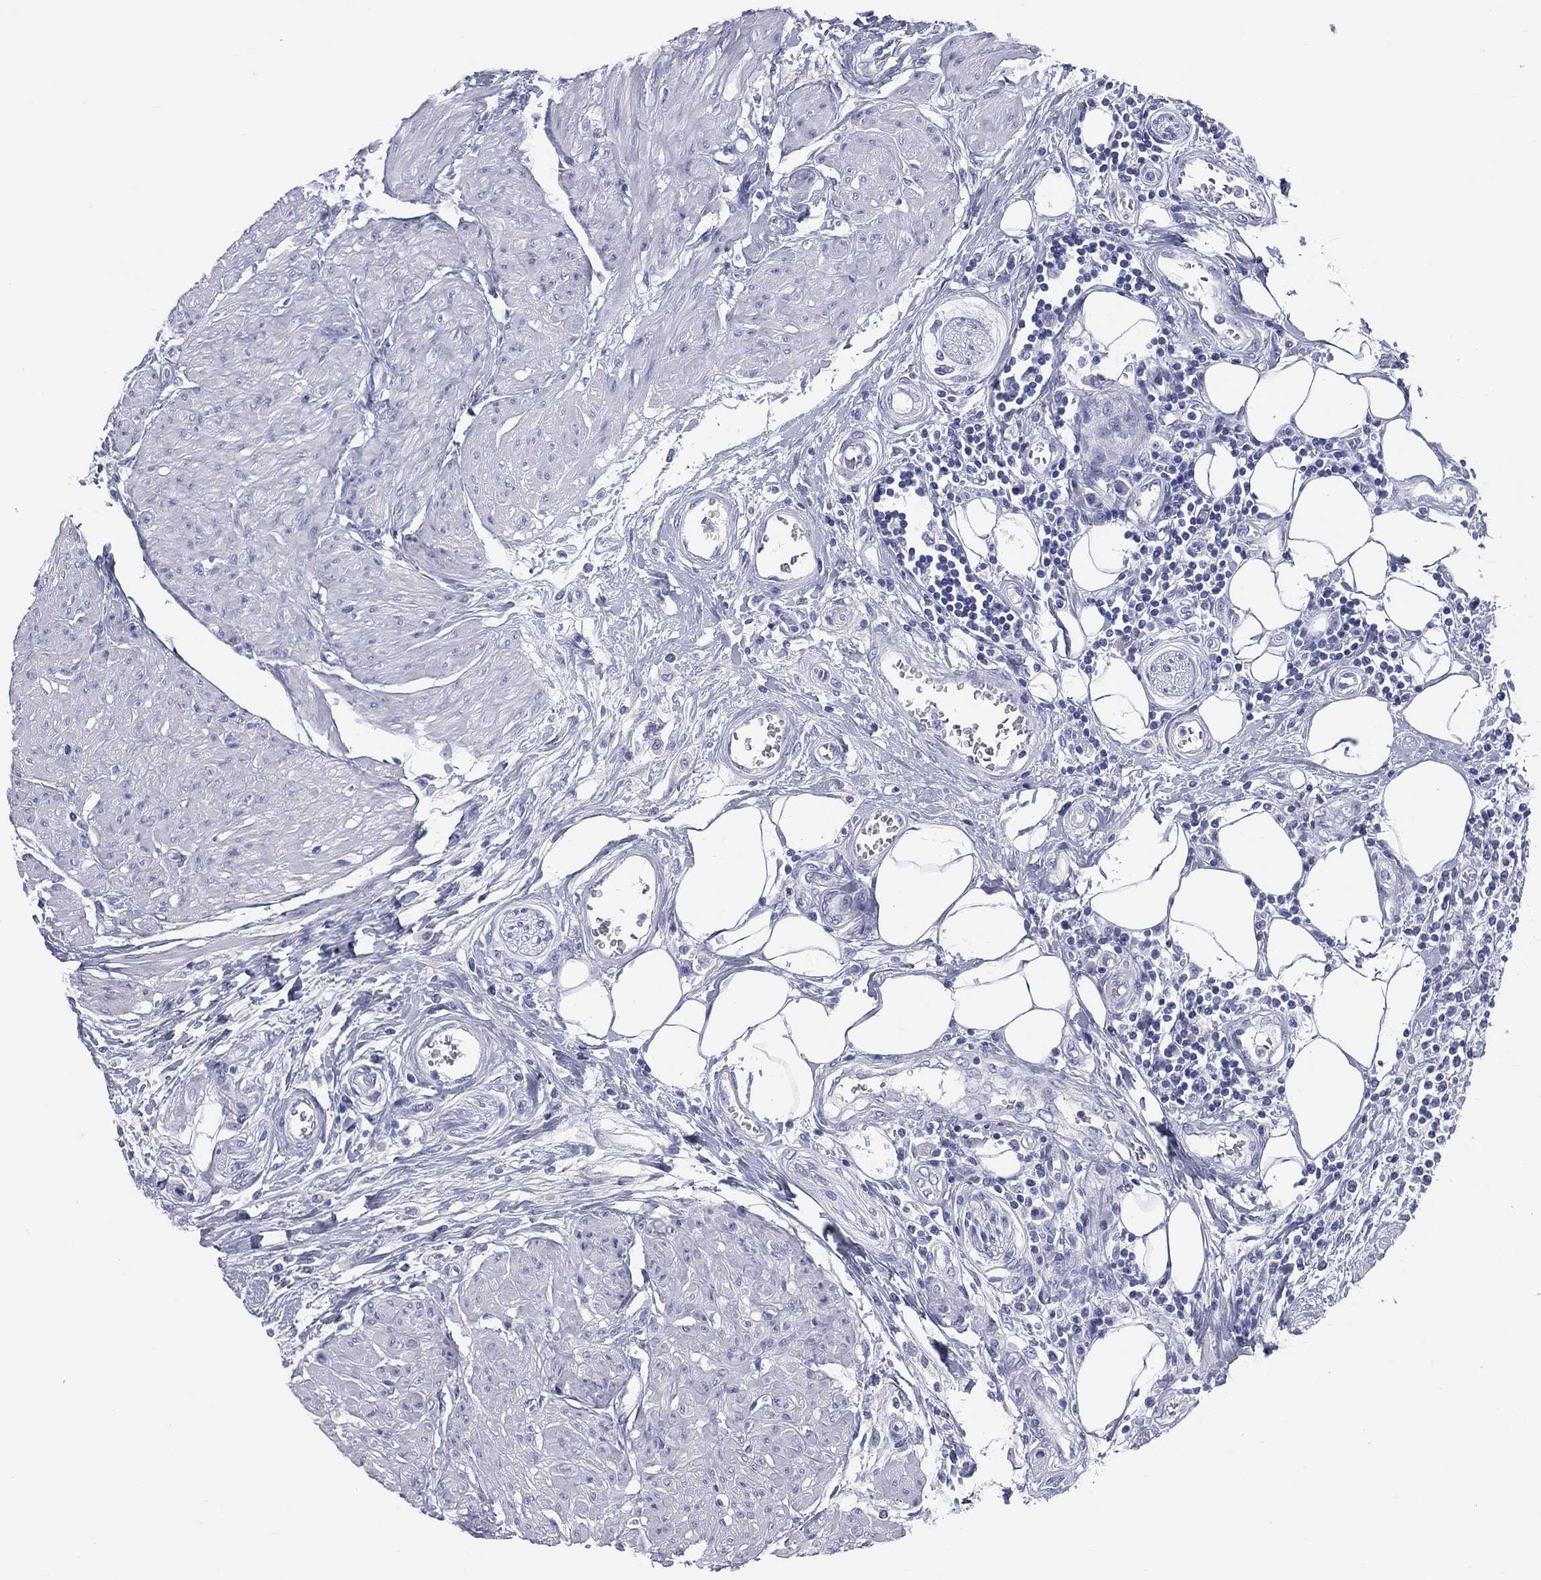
{"staining": {"intensity": "negative", "quantity": "none", "location": "none"}, "tissue": "urothelial cancer", "cell_type": "Tumor cells", "image_type": "cancer", "snomed": [{"axis": "morphology", "description": "Urothelial carcinoma, High grade"}, {"axis": "topography", "description": "Urinary bladder"}], "caption": "Immunohistochemistry (IHC) micrograph of neoplastic tissue: human high-grade urothelial carcinoma stained with DAB (3,3'-diaminobenzidine) reveals no significant protein expression in tumor cells. The staining was performed using DAB to visualize the protein expression in brown, while the nuclei were stained in blue with hematoxylin (Magnification: 20x).", "gene": "MLN", "patient": {"sex": "male", "age": 35}}